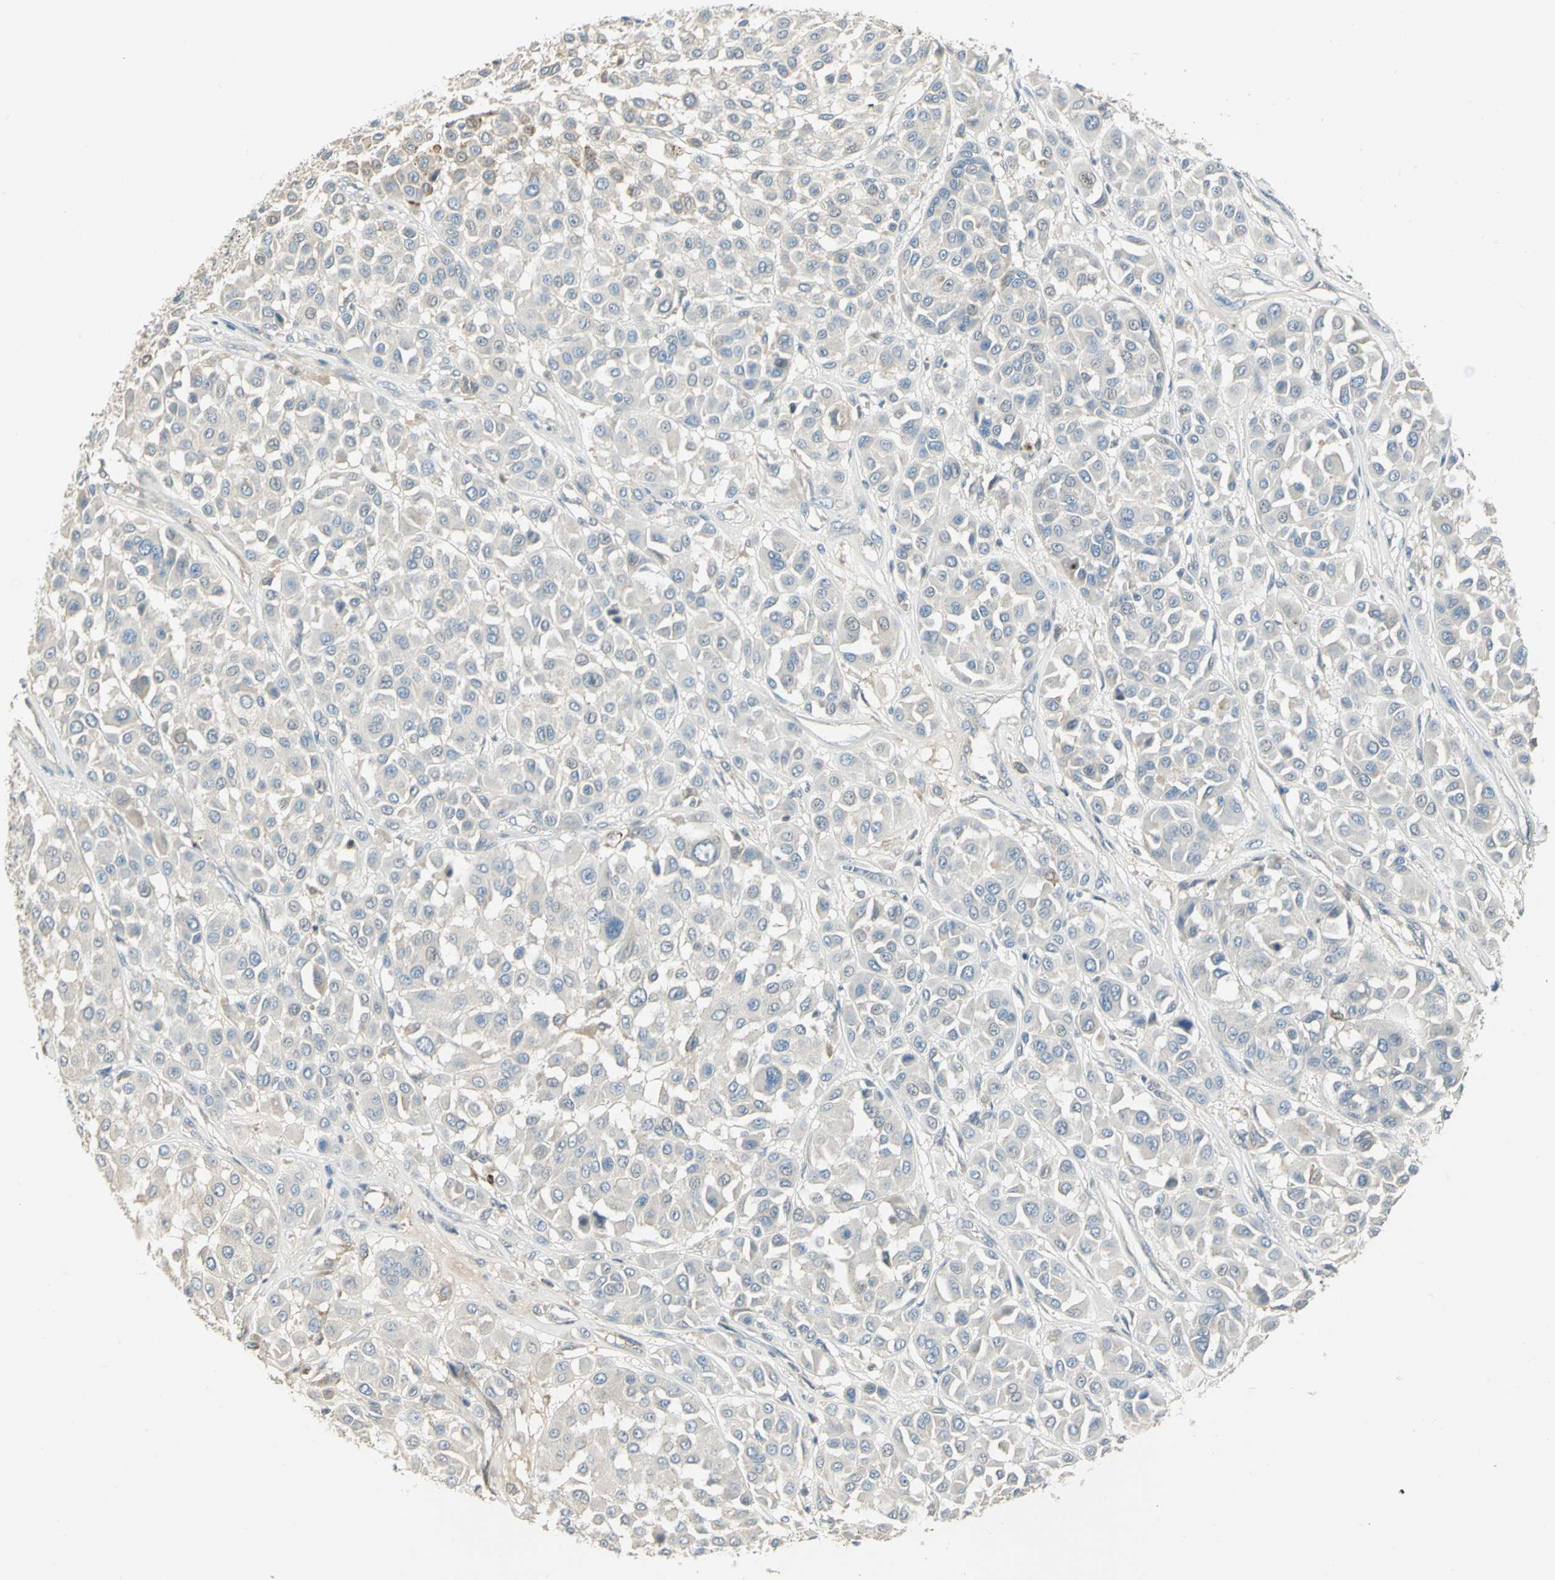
{"staining": {"intensity": "negative", "quantity": "none", "location": "none"}, "tissue": "melanoma", "cell_type": "Tumor cells", "image_type": "cancer", "snomed": [{"axis": "morphology", "description": "Malignant melanoma, Metastatic site"}, {"axis": "topography", "description": "Soft tissue"}], "caption": "An IHC micrograph of malignant melanoma (metastatic site) is shown. There is no staining in tumor cells of malignant melanoma (metastatic site).", "gene": "PROC", "patient": {"sex": "male", "age": 41}}